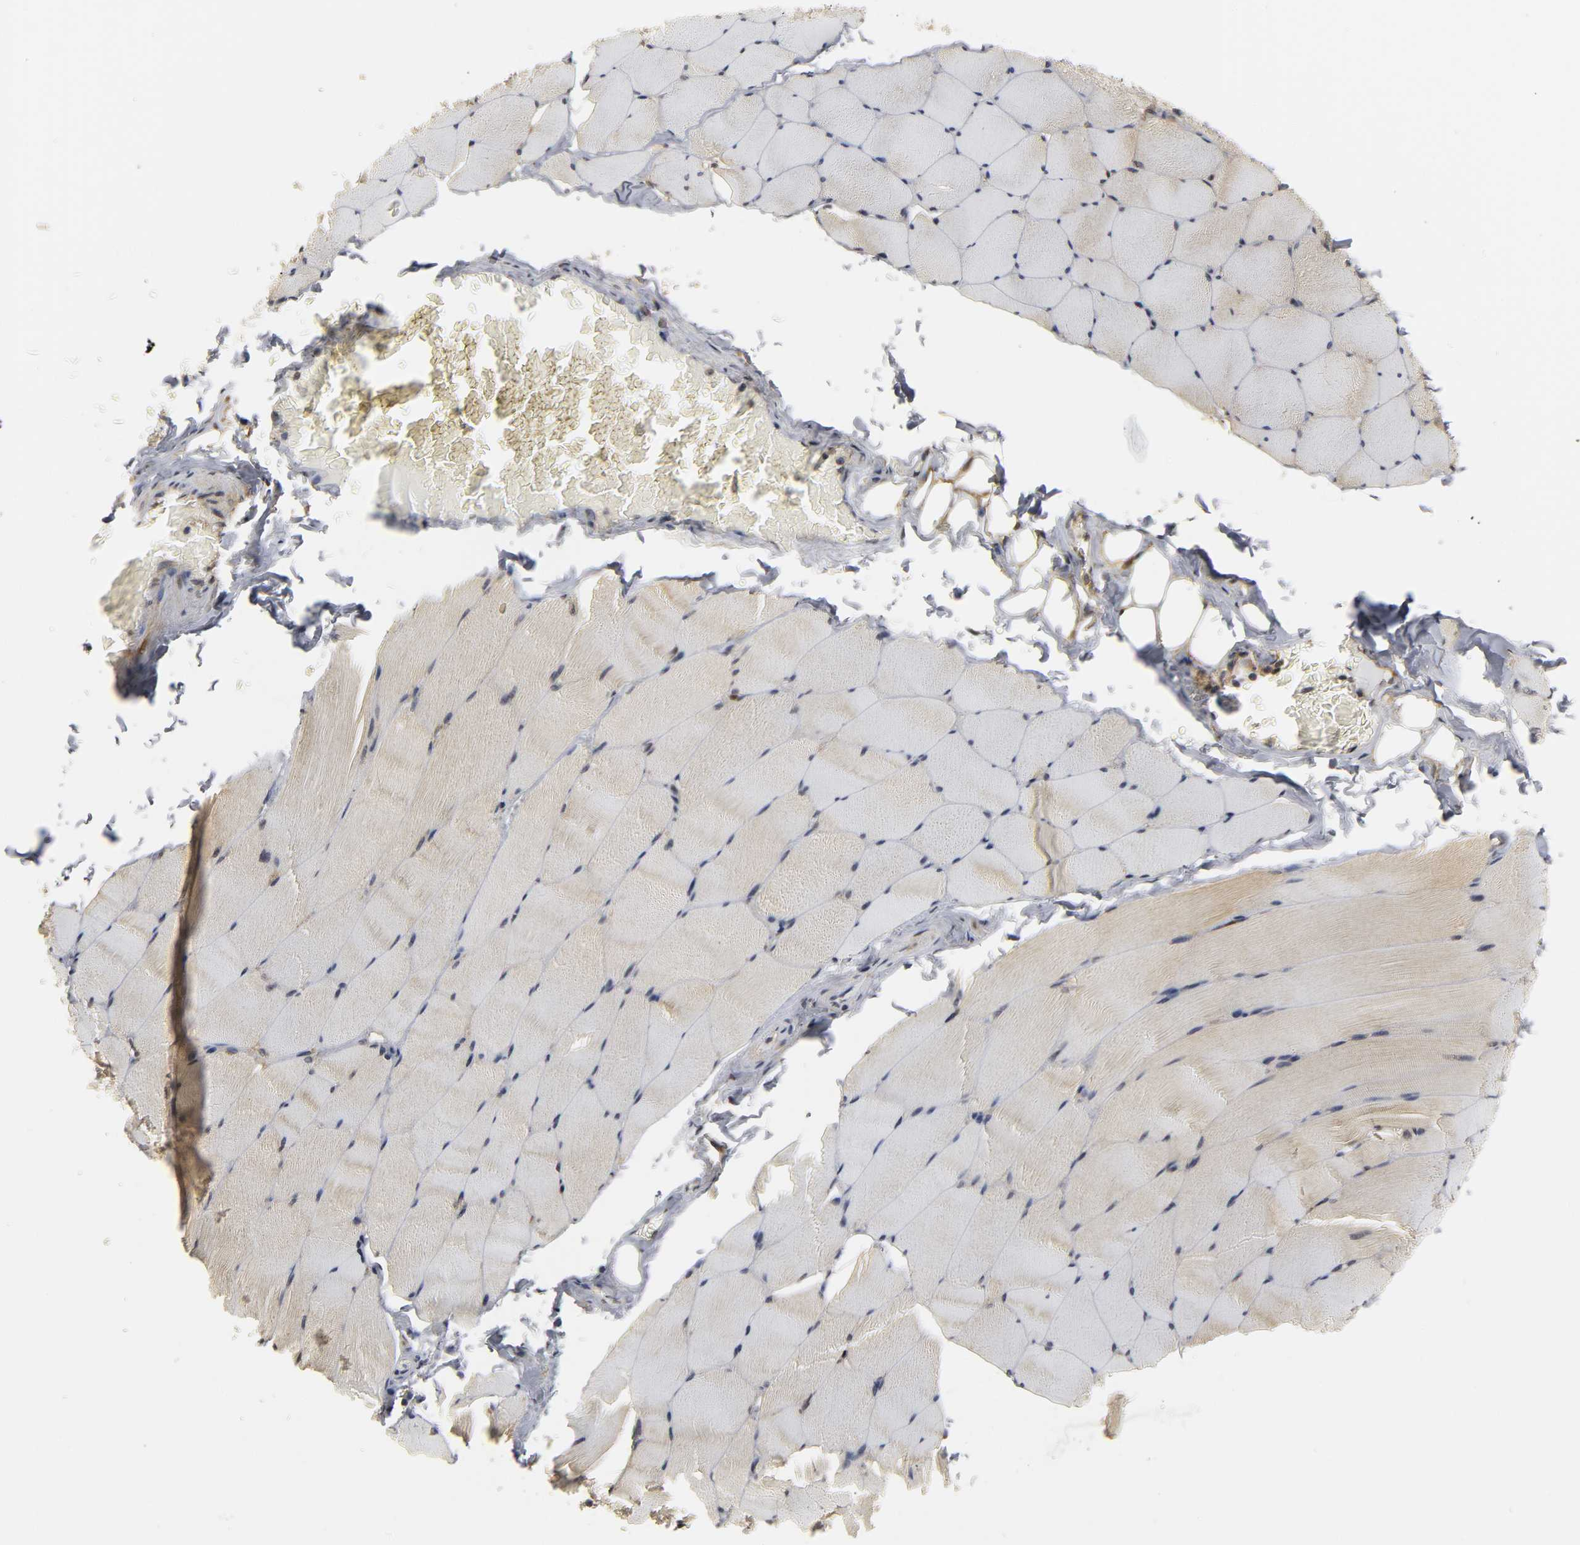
{"staining": {"intensity": "moderate", "quantity": ">75%", "location": "cytoplasmic/membranous"}, "tissue": "skeletal muscle", "cell_type": "Myocytes", "image_type": "normal", "snomed": [{"axis": "morphology", "description": "Normal tissue, NOS"}, {"axis": "topography", "description": "Skeletal muscle"}], "caption": "This image exhibits immunohistochemistry staining of benign human skeletal muscle, with medium moderate cytoplasmic/membranous positivity in approximately >75% of myocytes.", "gene": "PARK7", "patient": {"sex": "male", "age": 62}}